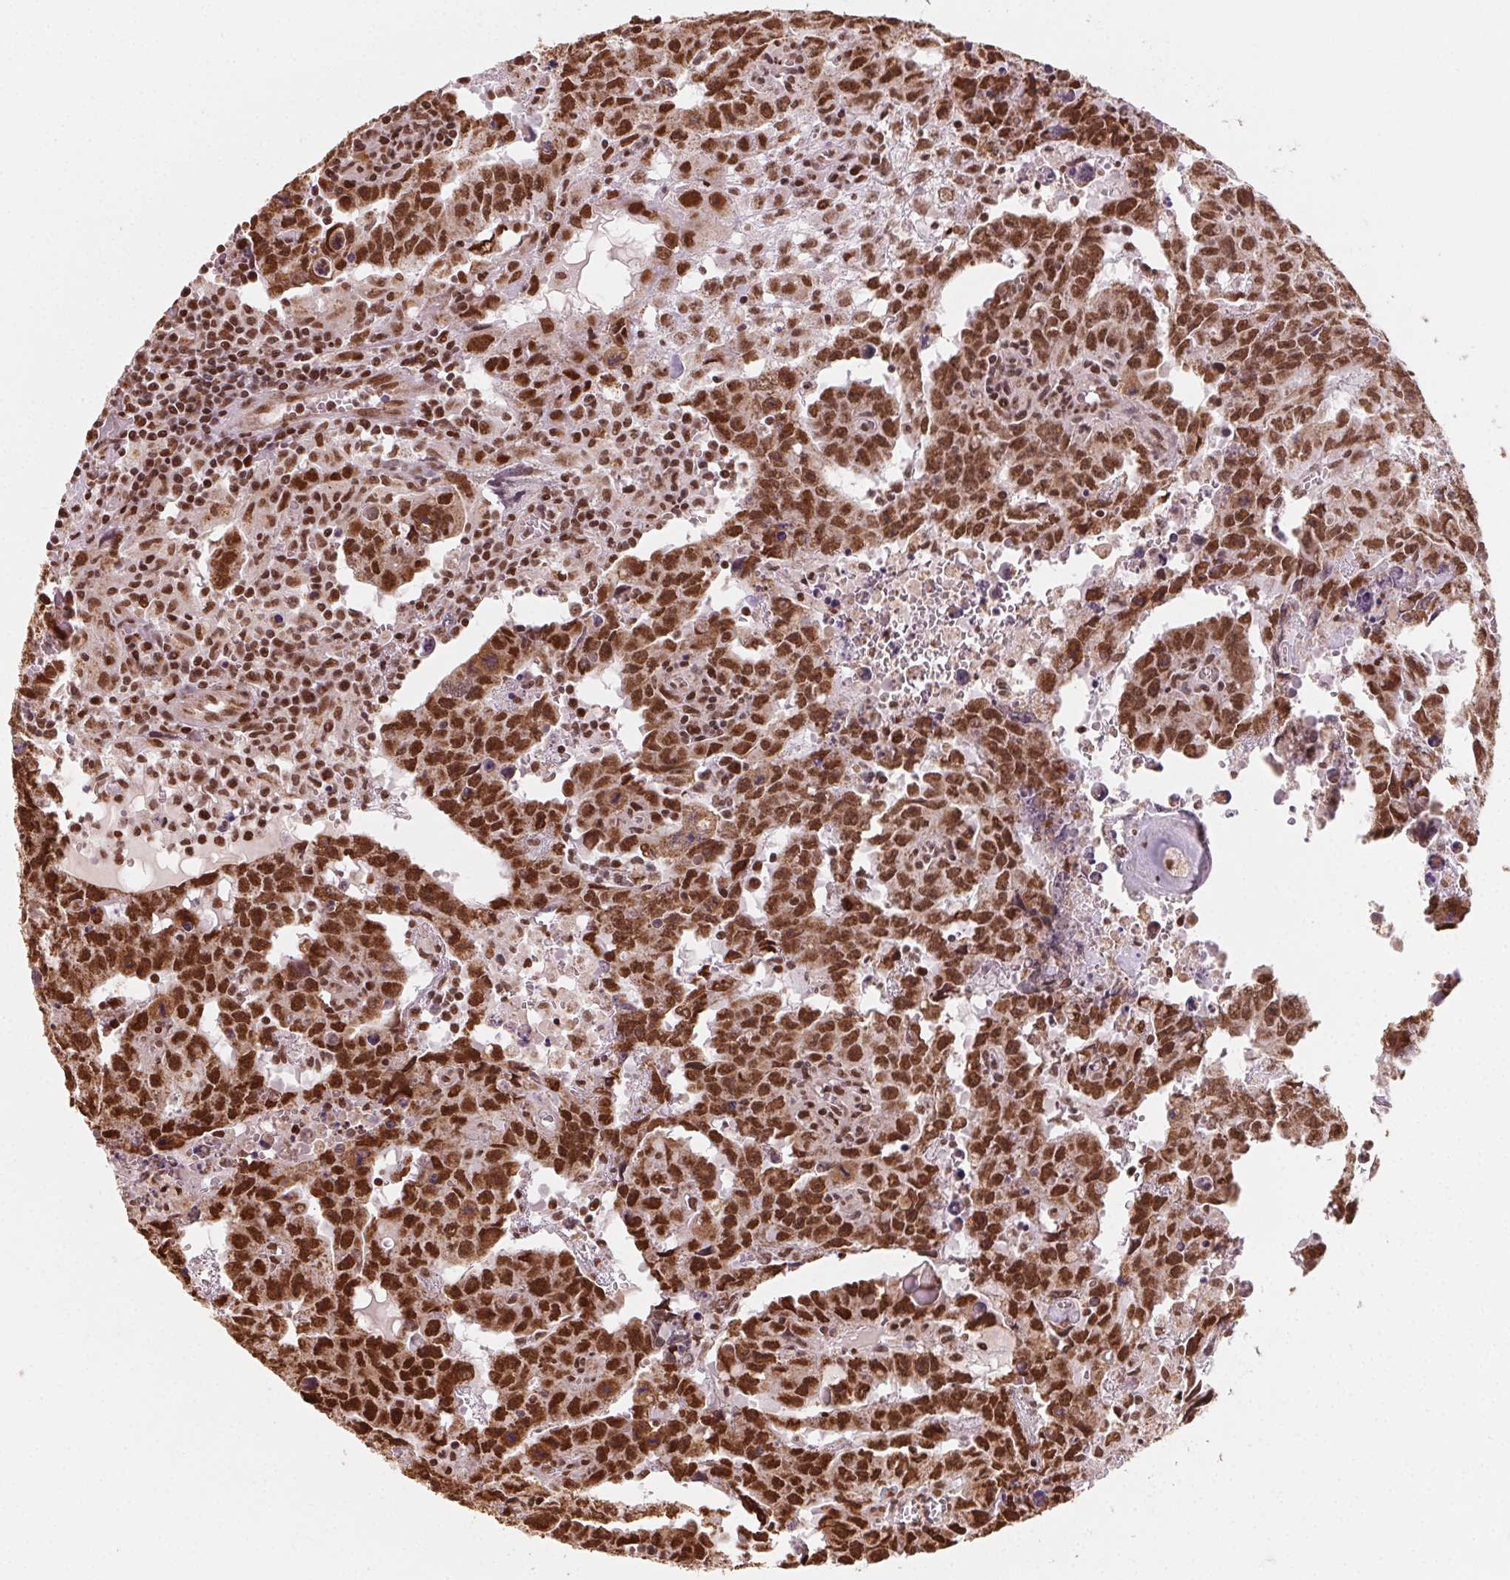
{"staining": {"intensity": "strong", "quantity": ">75%", "location": "nuclear"}, "tissue": "testis cancer", "cell_type": "Tumor cells", "image_type": "cancer", "snomed": [{"axis": "morphology", "description": "Carcinoma, Embryonal, NOS"}, {"axis": "topography", "description": "Testis"}], "caption": "Approximately >75% of tumor cells in human testis embryonal carcinoma reveal strong nuclear protein positivity as visualized by brown immunohistochemical staining.", "gene": "TOPORS", "patient": {"sex": "male", "age": 22}}